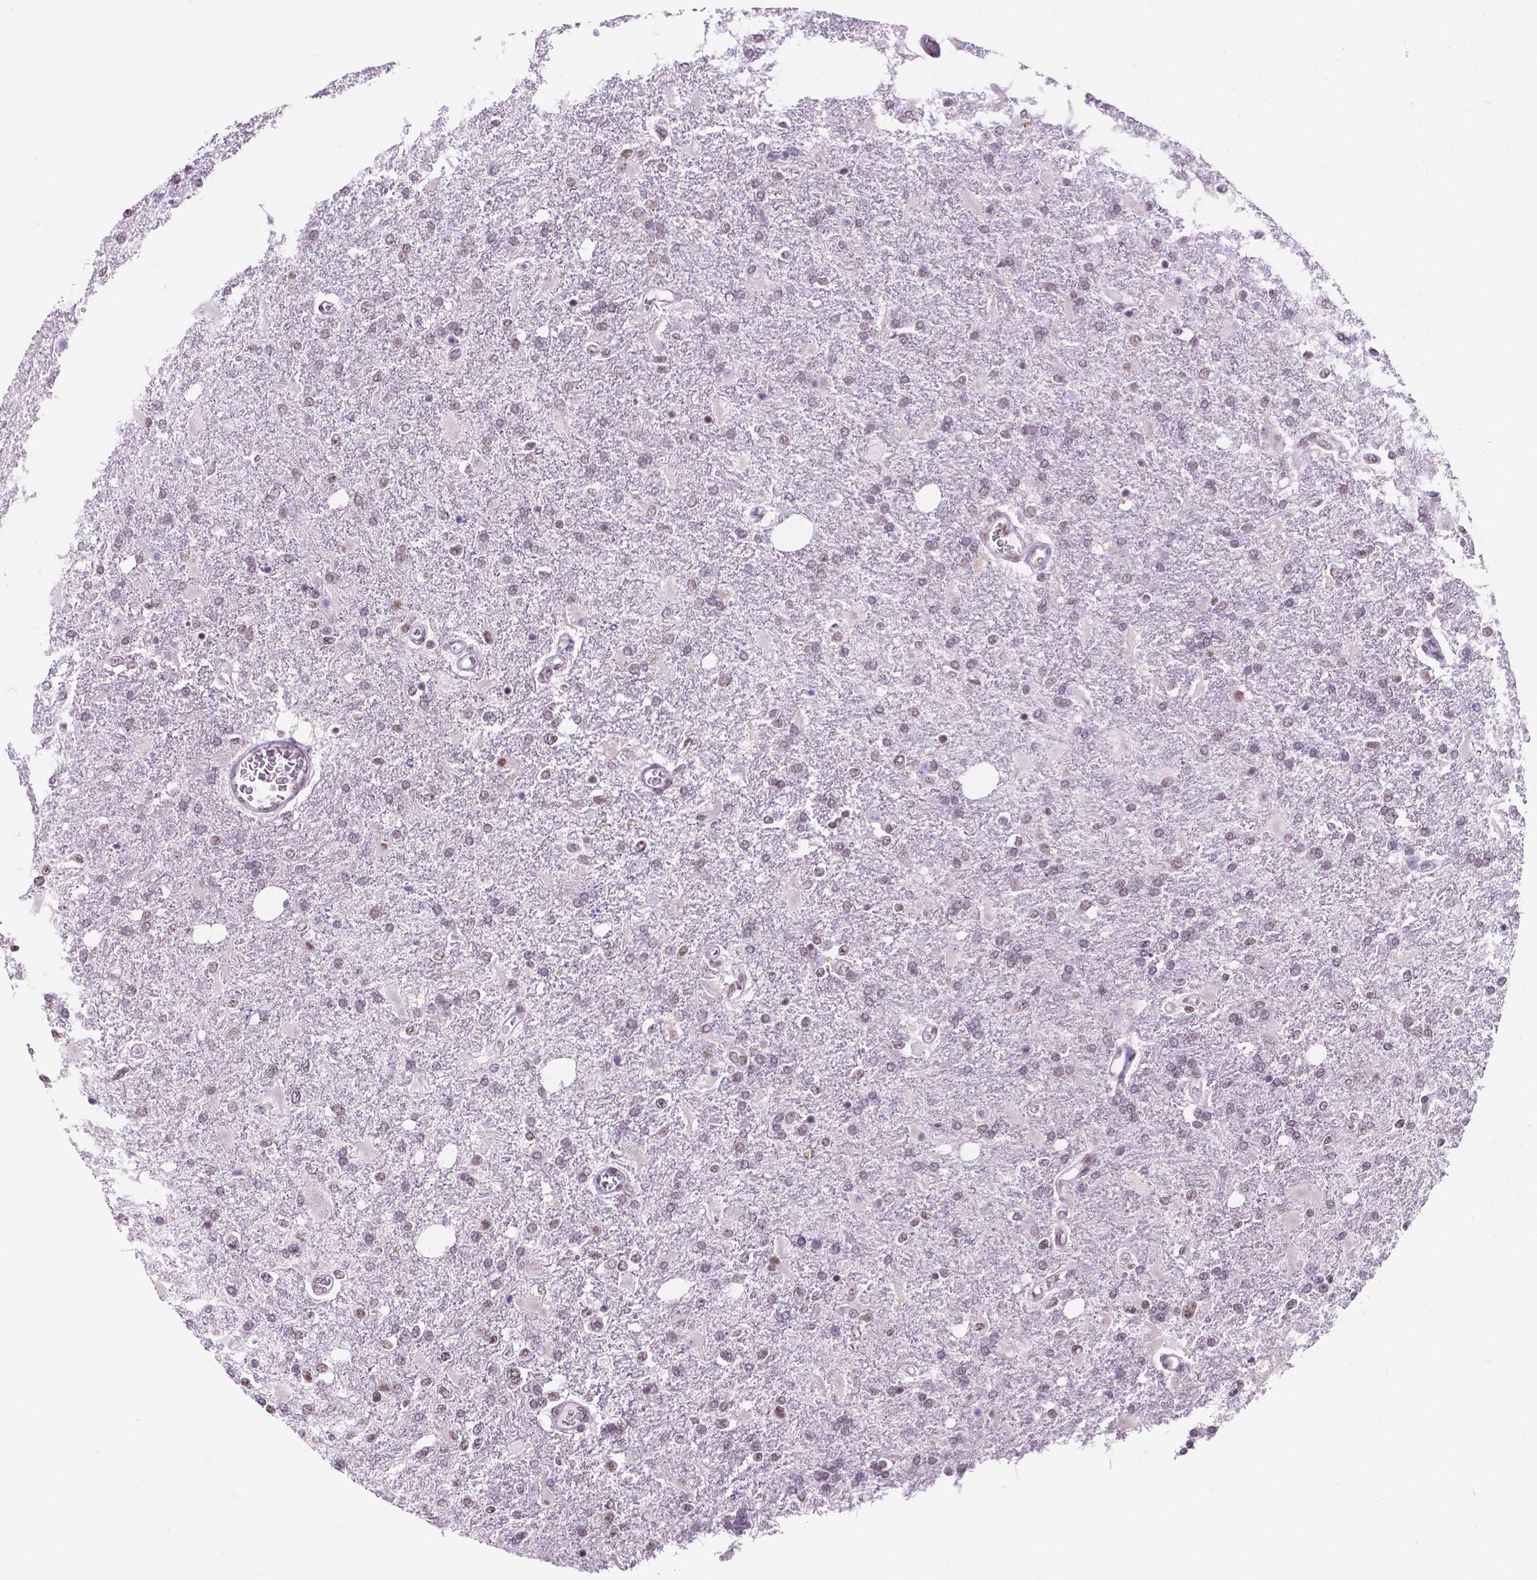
{"staining": {"intensity": "weak", "quantity": "25%-75%", "location": "nuclear"}, "tissue": "glioma", "cell_type": "Tumor cells", "image_type": "cancer", "snomed": [{"axis": "morphology", "description": "Glioma, malignant, High grade"}, {"axis": "topography", "description": "Cerebral cortex"}], "caption": "Tumor cells display low levels of weak nuclear staining in approximately 25%-75% of cells in human malignant glioma (high-grade).", "gene": "BCAS2", "patient": {"sex": "male", "age": 79}}